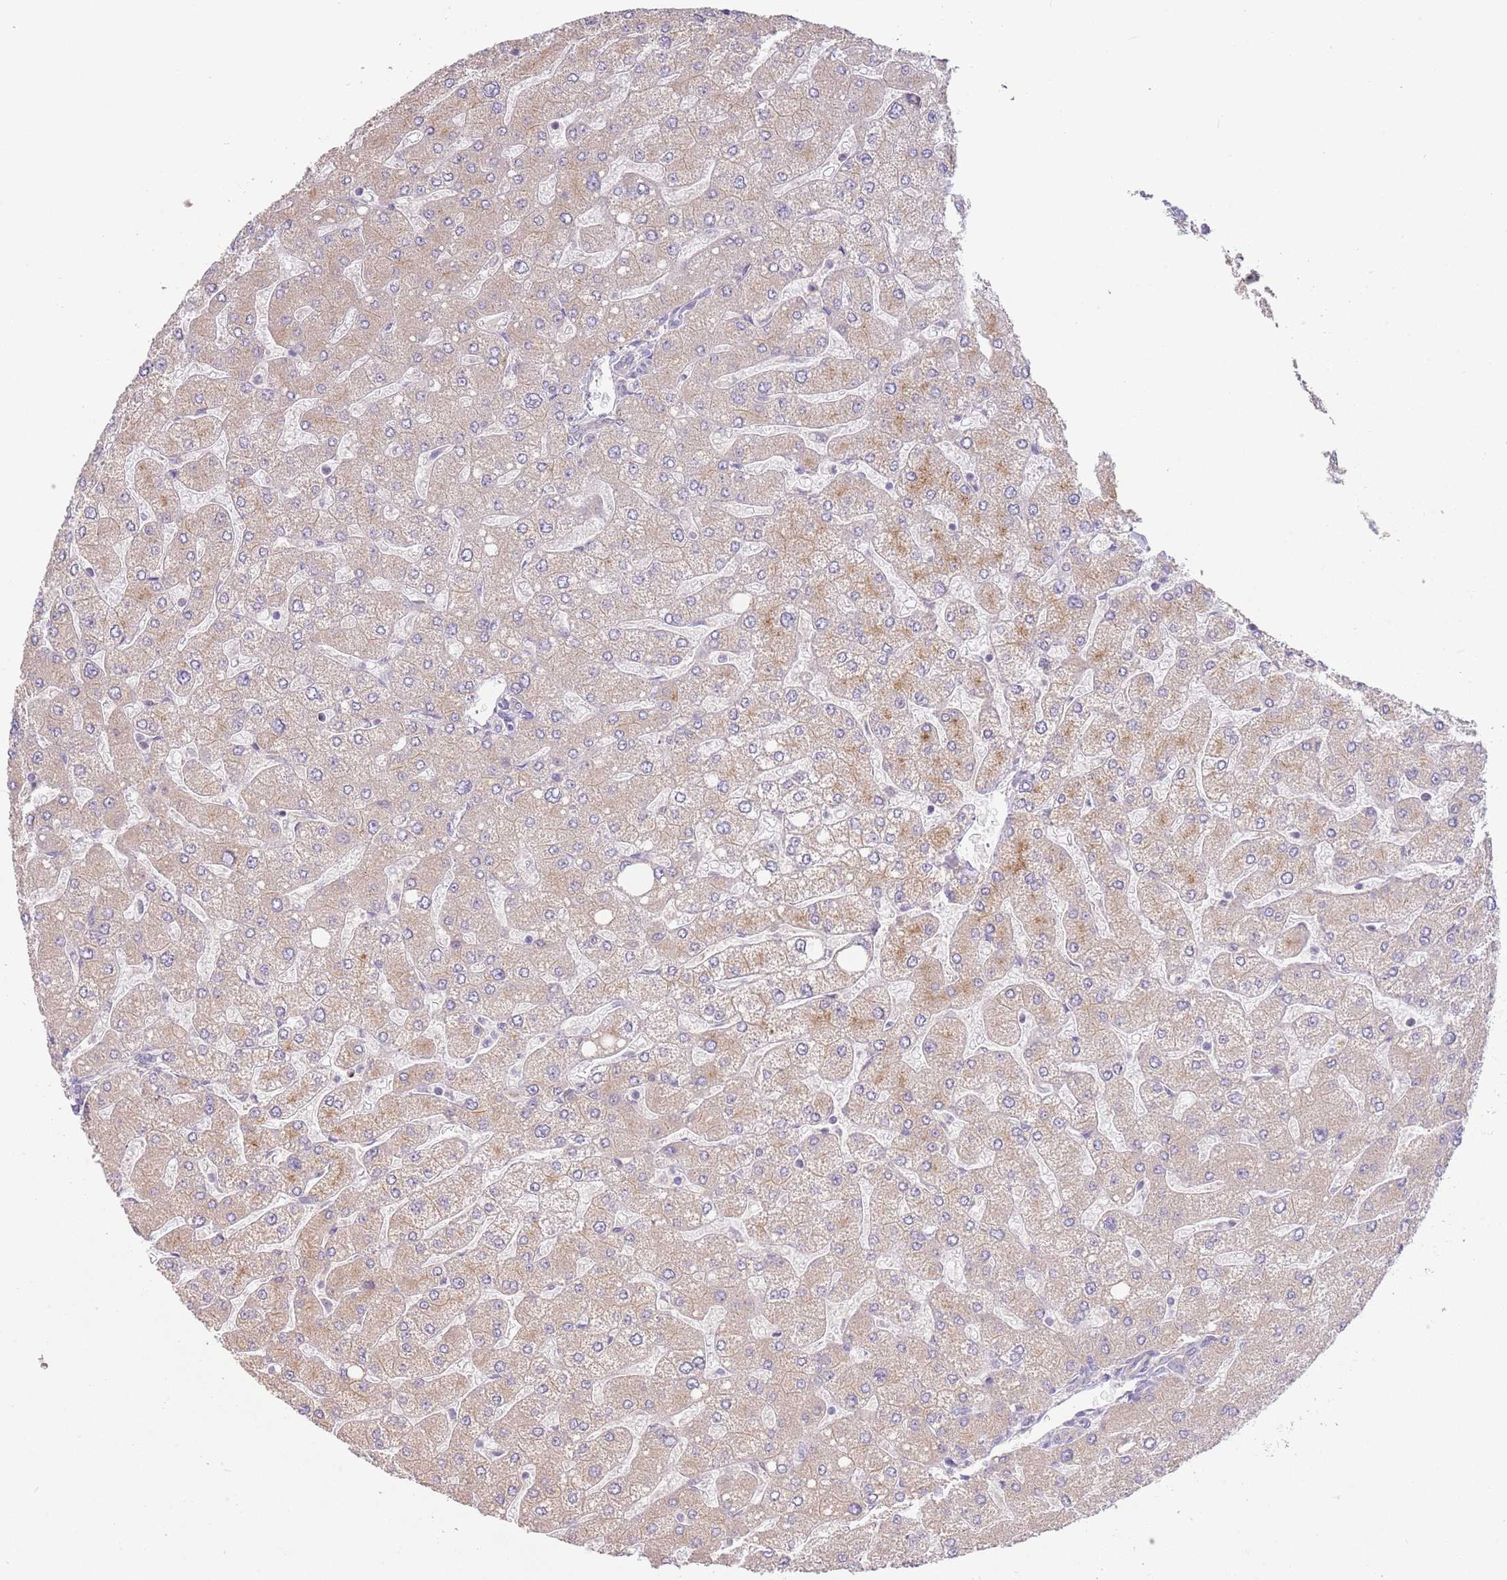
{"staining": {"intensity": "negative", "quantity": "none", "location": "none"}, "tissue": "liver", "cell_type": "Cholangiocytes", "image_type": "normal", "snomed": [{"axis": "morphology", "description": "Normal tissue, NOS"}, {"axis": "topography", "description": "Liver"}], "caption": "A high-resolution photomicrograph shows immunohistochemistry staining of benign liver, which demonstrates no significant positivity in cholangiocytes.", "gene": "SKOR2", "patient": {"sex": "male", "age": 55}}